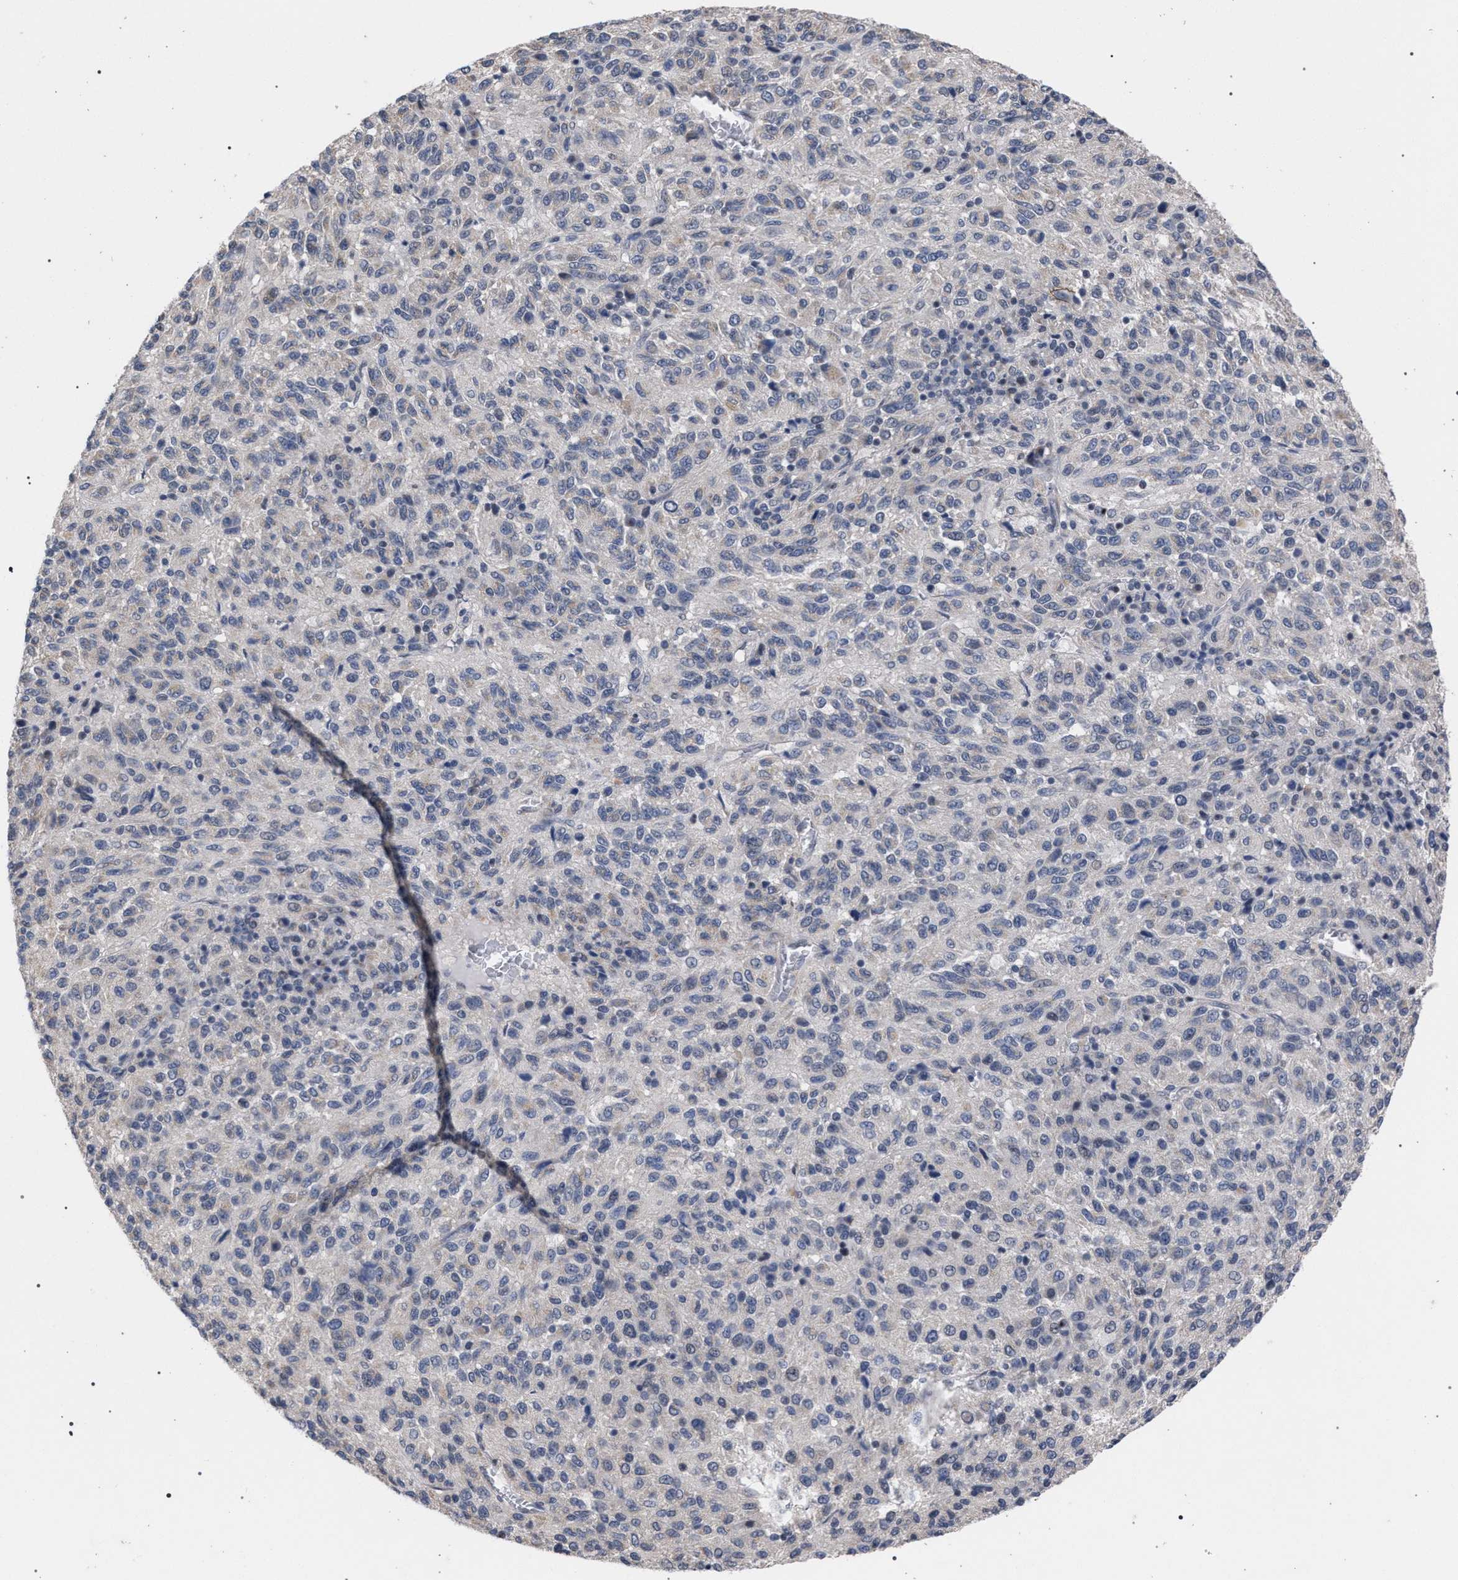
{"staining": {"intensity": "negative", "quantity": "none", "location": "none"}, "tissue": "melanoma", "cell_type": "Tumor cells", "image_type": "cancer", "snomed": [{"axis": "morphology", "description": "Malignant melanoma, Metastatic site"}, {"axis": "topography", "description": "Lung"}], "caption": "The immunohistochemistry (IHC) micrograph has no significant staining in tumor cells of melanoma tissue.", "gene": "GOLGA2", "patient": {"sex": "male", "age": 64}}